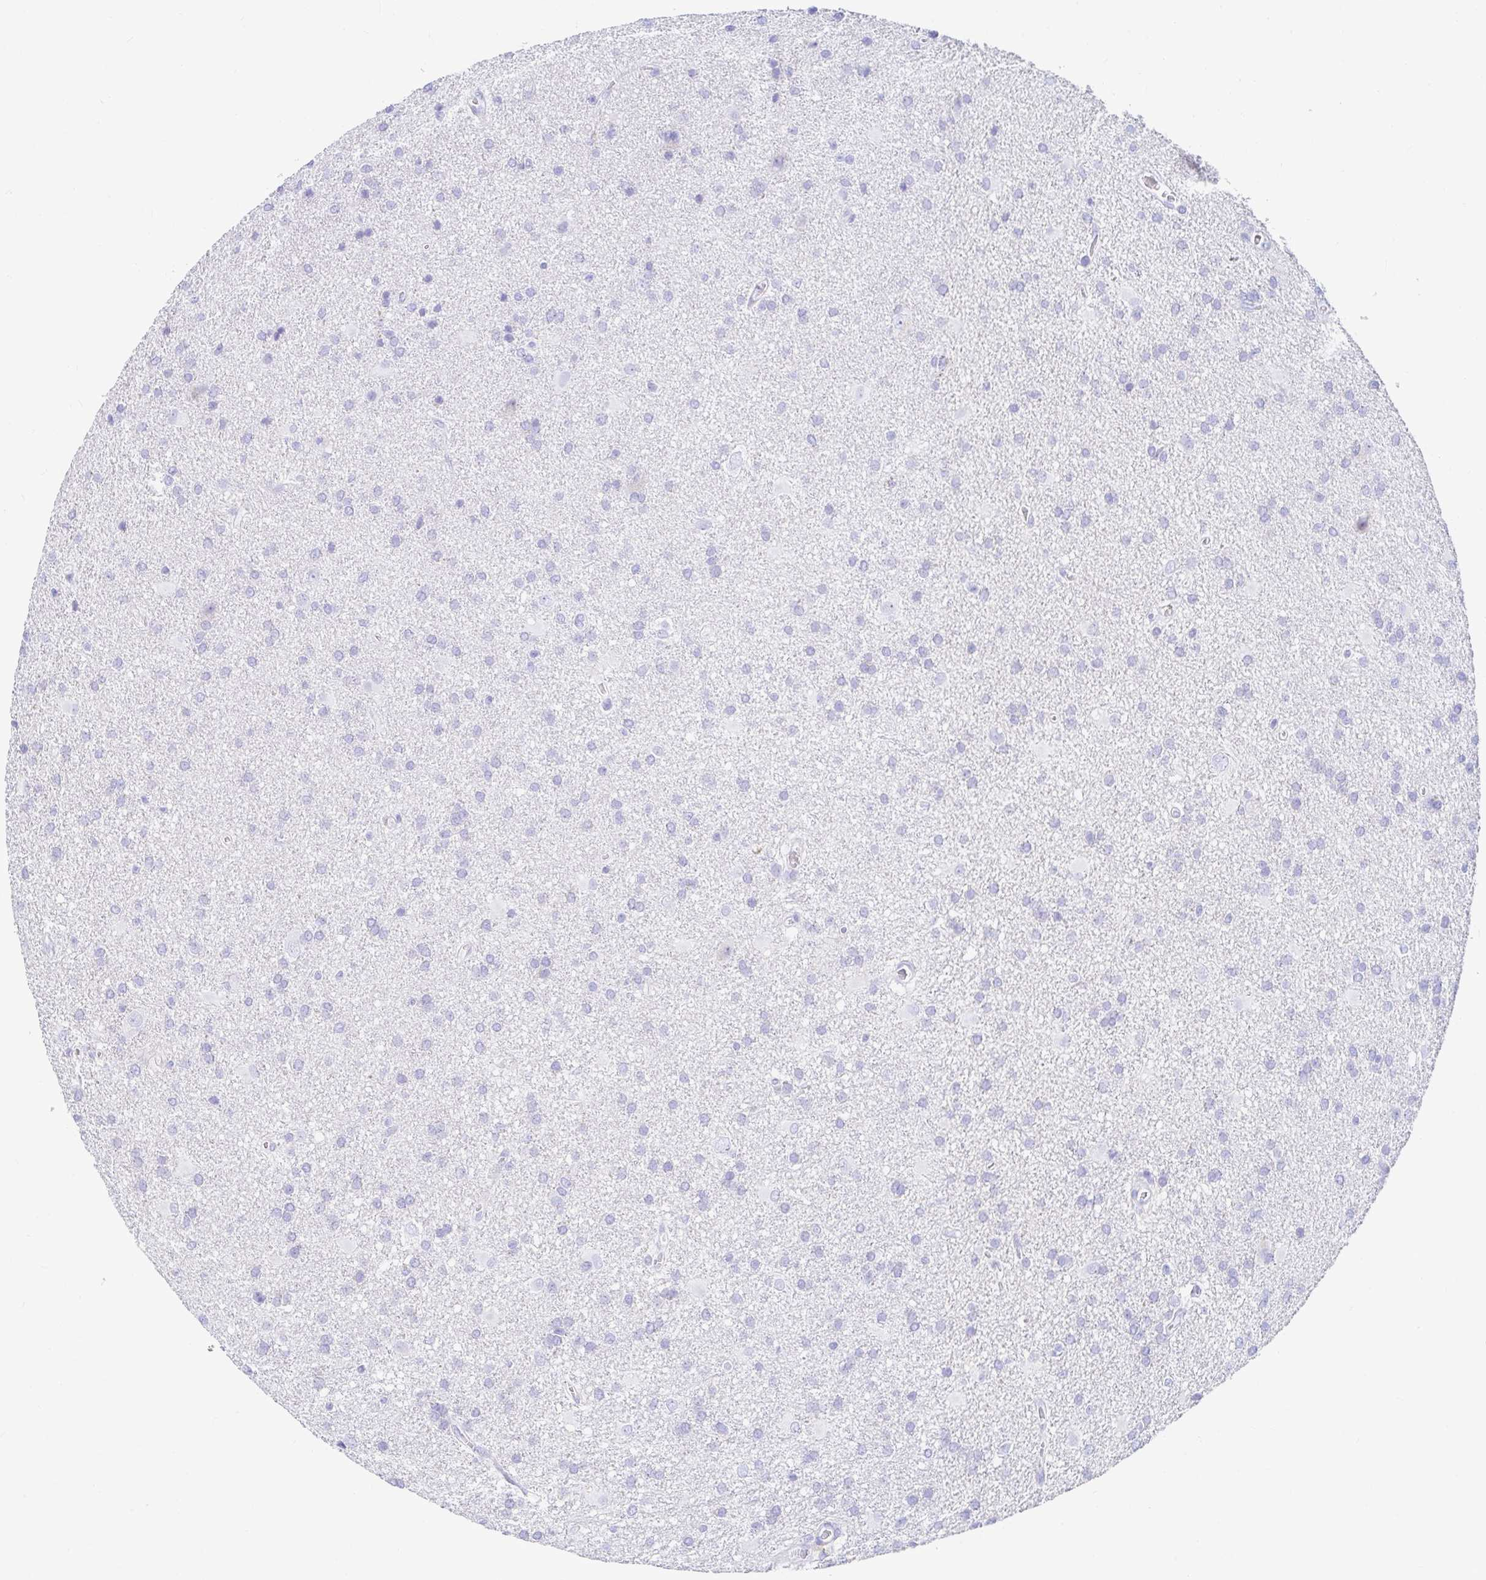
{"staining": {"intensity": "negative", "quantity": "none", "location": "none"}, "tissue": "glioma", "cell_type": "Tumor cells", "image_type": "cancer", "snomed": [{"axis": "morphology", "description": "Glioma, malignant, Low grade"}, {"axis": "topography", "description": "Brain"}], "caption": "Immunohistochemistry image of neoplastic tissue: glioma stained with DAB (3,3'-diaminobenzidine) exhibits no significant protein staining in tumor cells.", "gene": "C4orf17", "patient": {"sex": "male", "age": 66}}